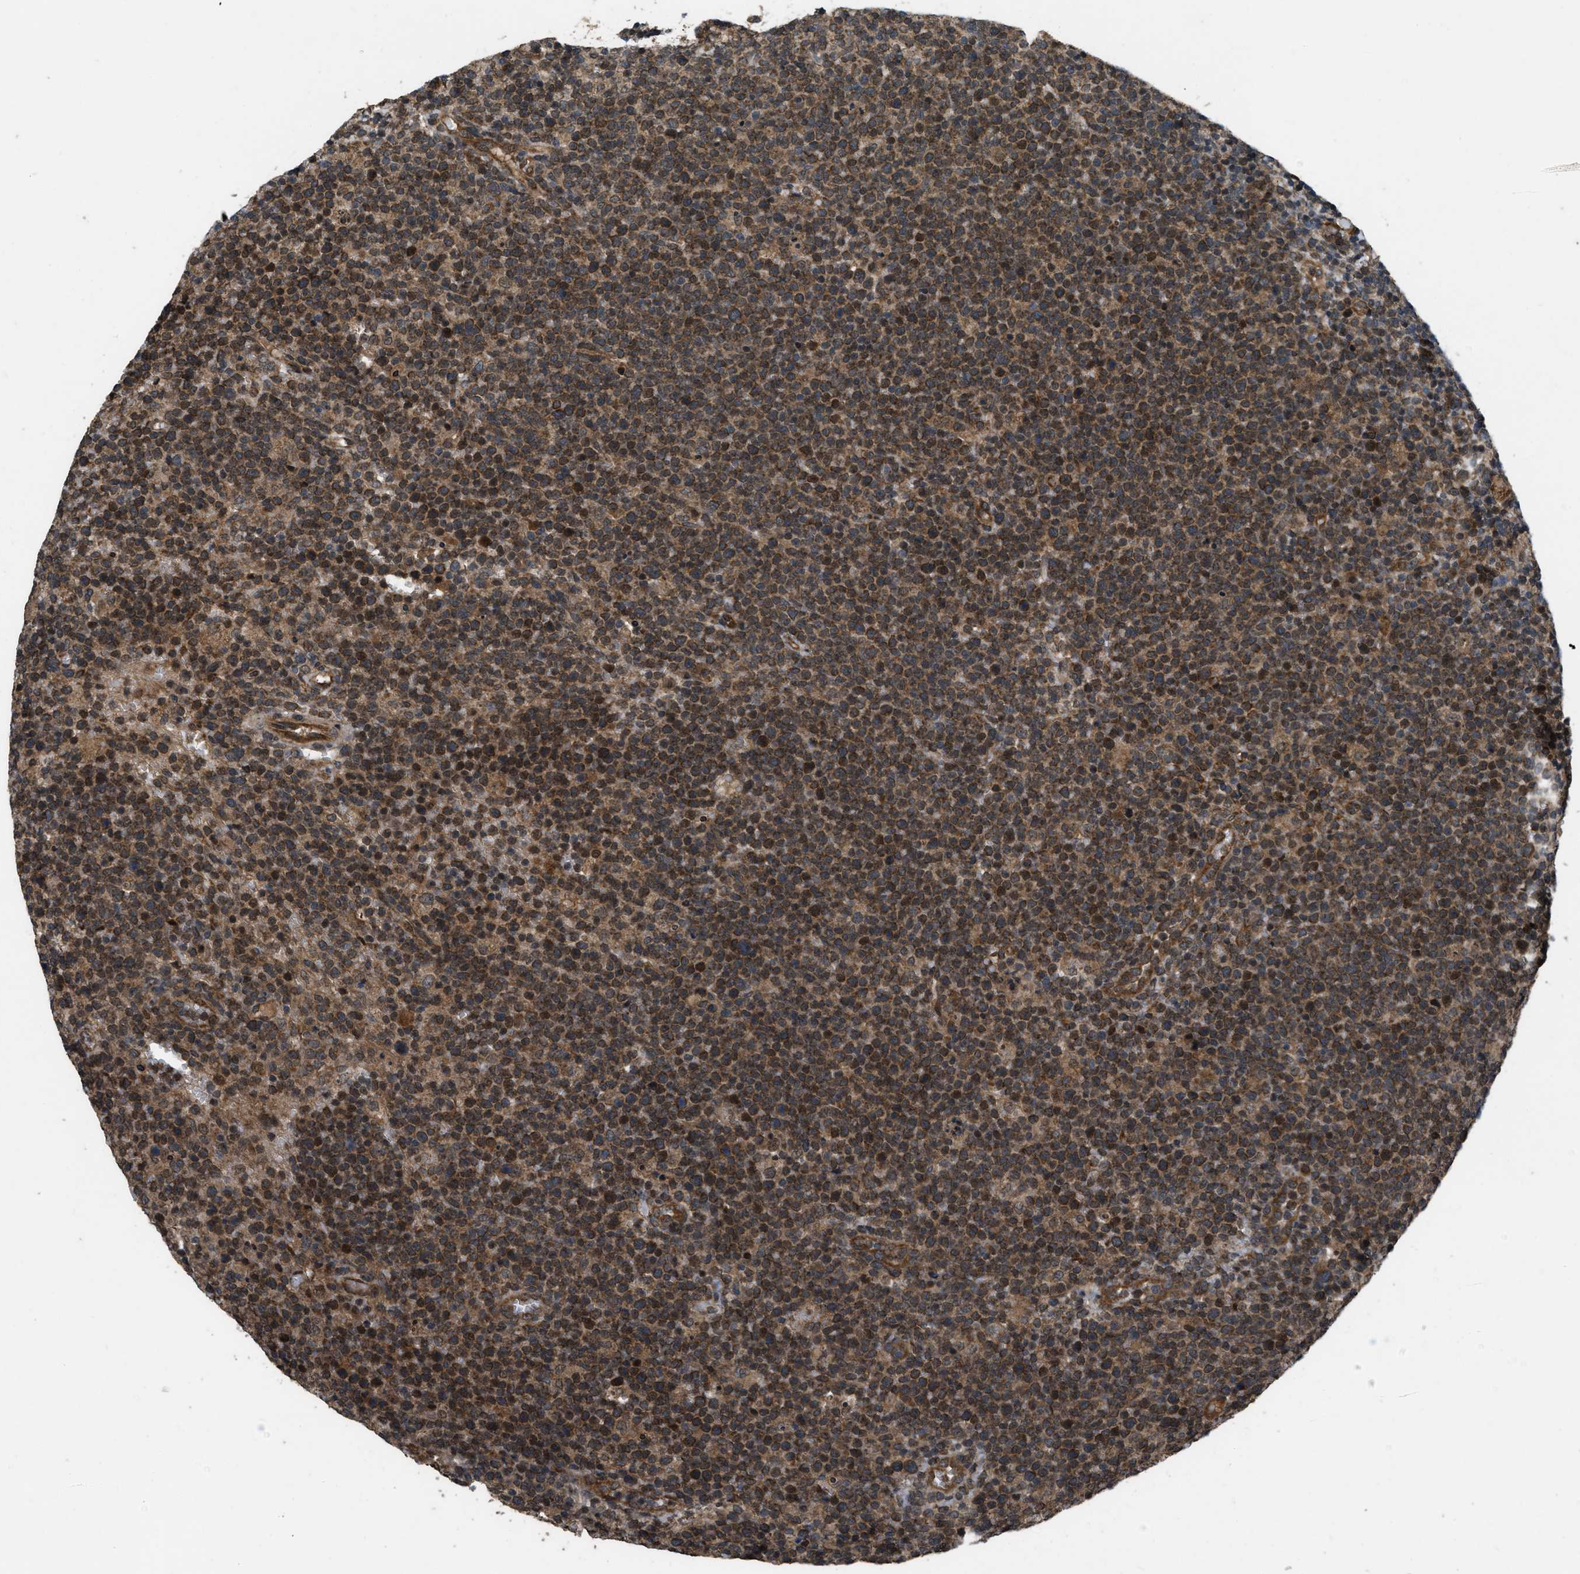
{"staining": {"intensity": "strong", "quantity": ">75%", "location": "cytoplasmic/membranous,nuclear"}, "tissue": "lymphoma", "cell_type": "Tumor cells", "image_type": "cancer", "snomed": [{"axis": "morphology", "description": "Malignant lymphoma, non-Hodgkin's type, High grade"}, {"axis": "topography", "description": "Lymph node"}], "caption": "This image exhibits immunohistochemistry (IHC) staining of human lymphoma, with high strong cytoplasmic/membranous and nuclear expression in approximately >75% of tumor cells.", "gene": "SPTLC1", "patient": {"sex": "male", "age": 61}}